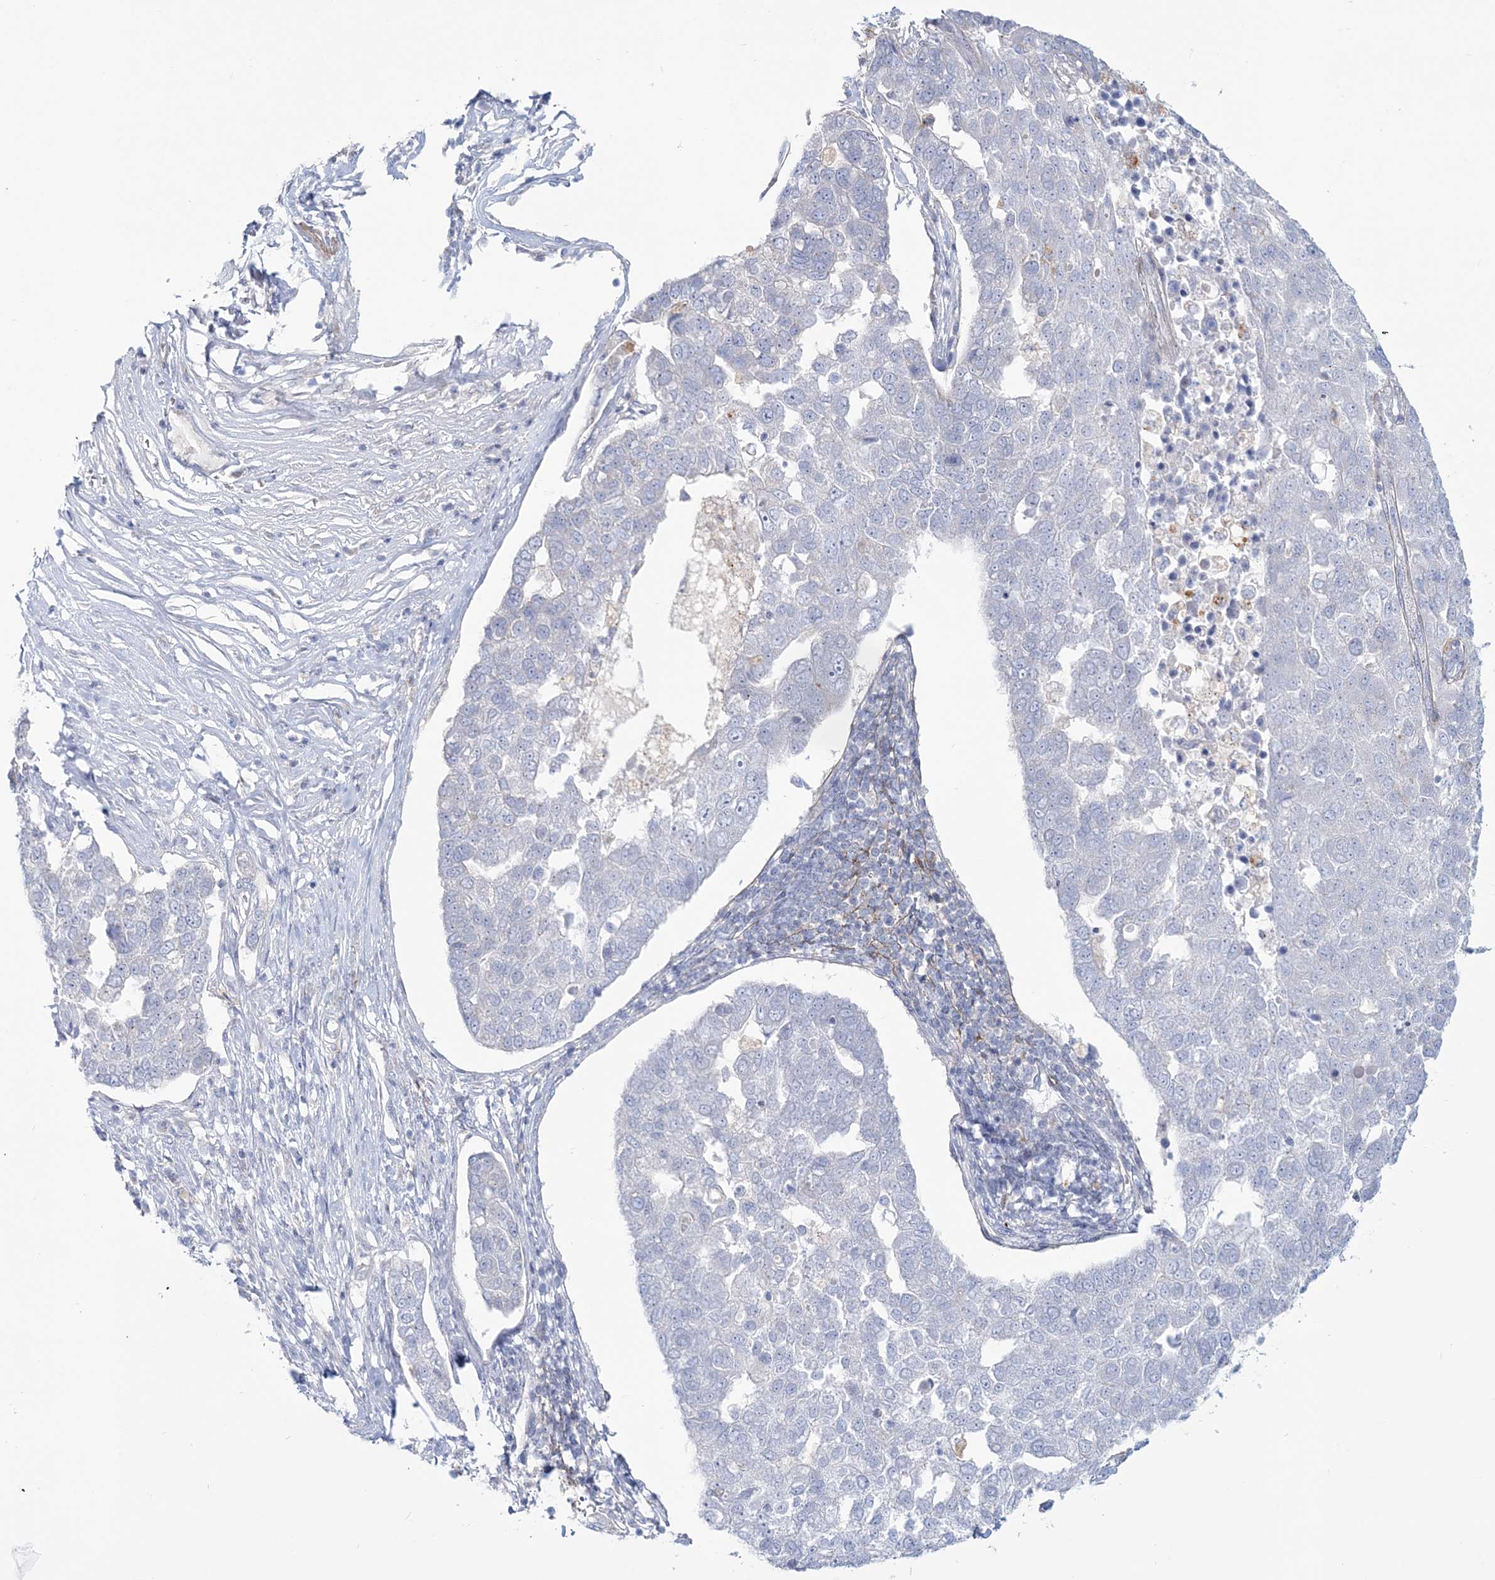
{"staining": {"intensity": "negative", "quantity": "none", "location": "none"}, "tissue": "pancreatic cancer", "cell_type": "Tumor cells", "image_type": "cancer", "snomed": [{"axis": "morphology", "description": "Adenocarcinoma, NOS"}, {"axis": "topography", "description": "Pancreas"}], "caption": "Tumor cells show no significant staining in pancreatic cancer (adenocarcinoma).", "gene": "ADGB", "patient": {"sex": "female", "age": 61}}